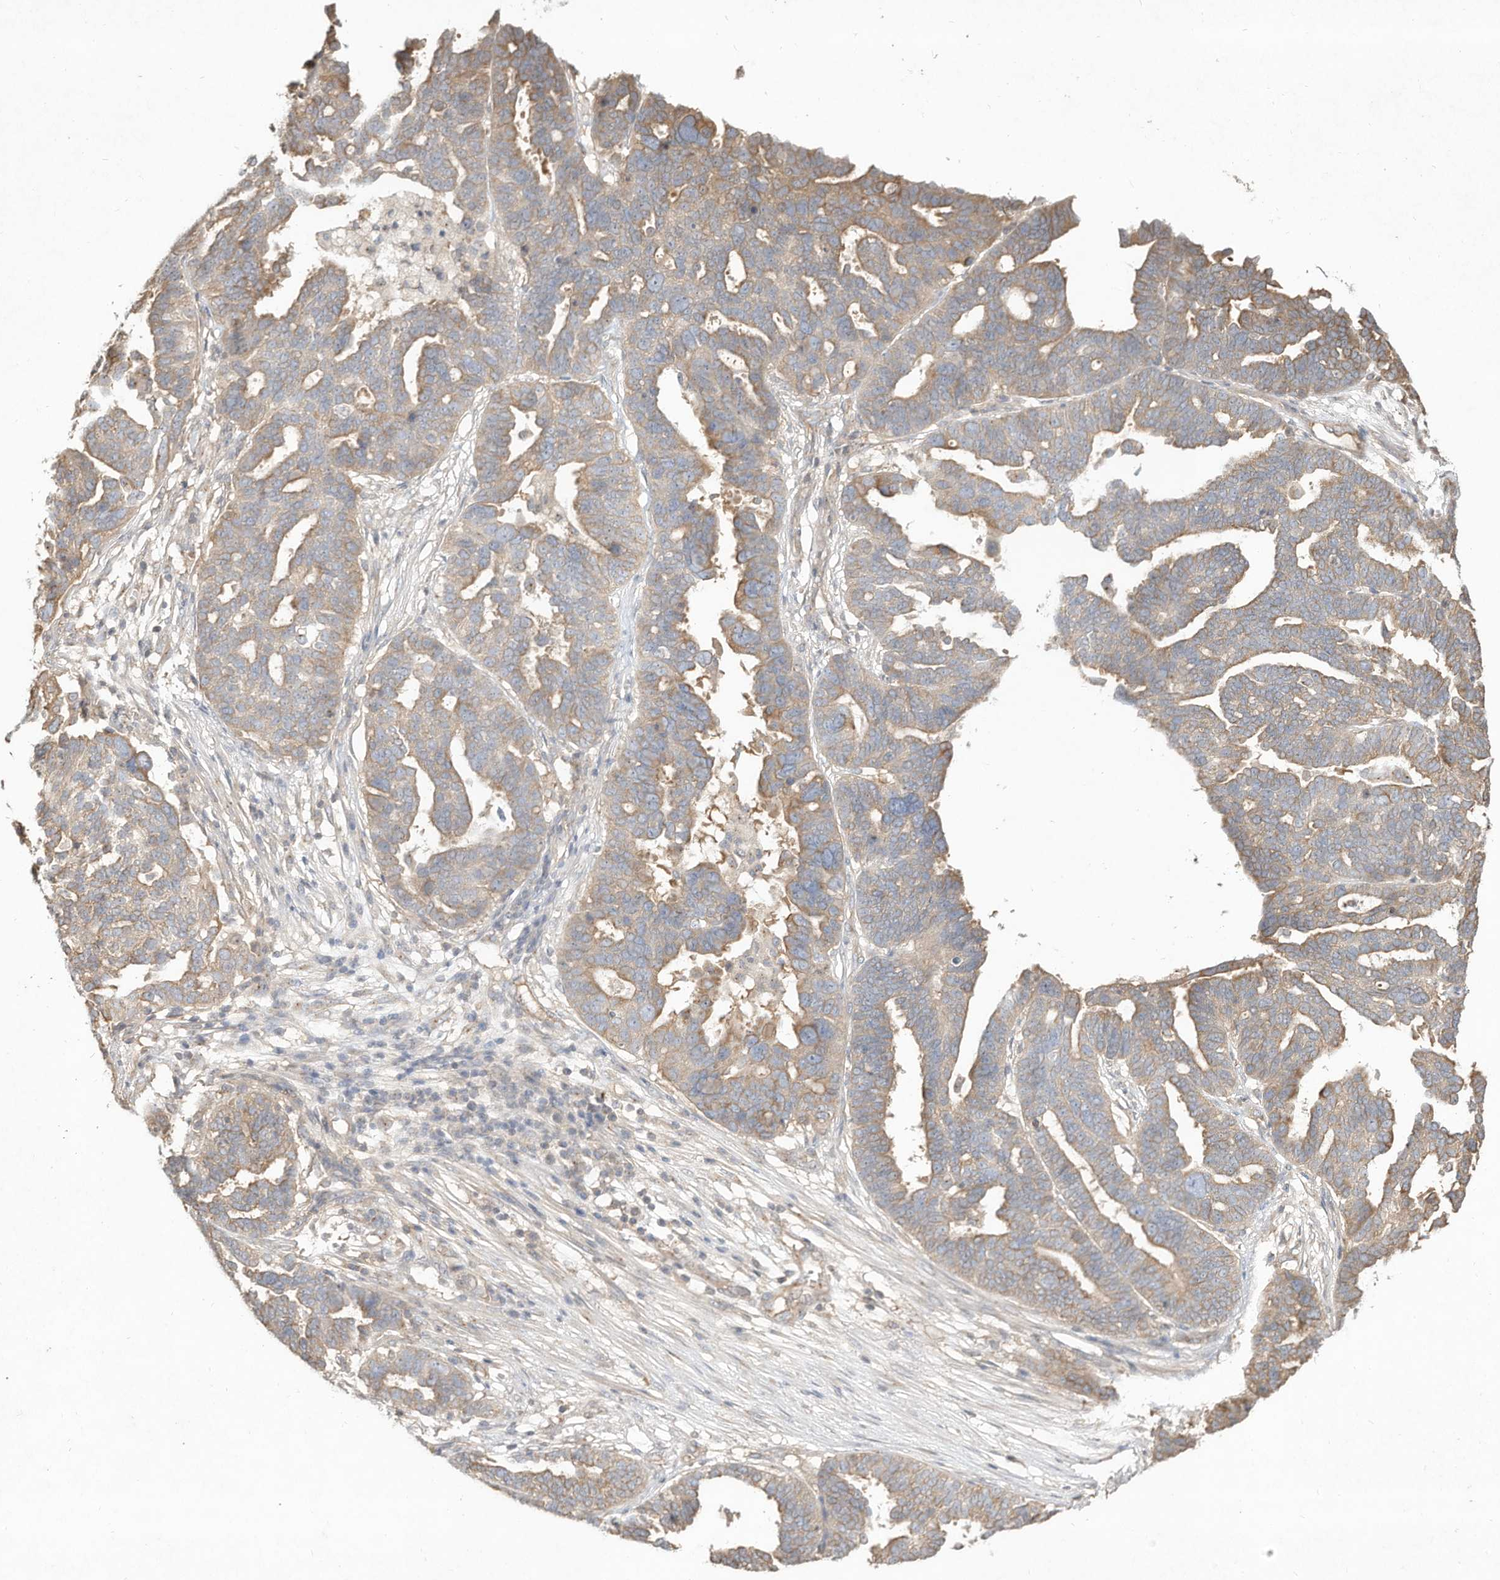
{"staining": {"intensity": "weak", "quantity": "25%-75%", "location": "cytoplasmic/membranous"}, "tissue": "ovarian cancer", "cell_type": "Tumor cells", "image_type": "cancer", "snomed": [{"axis": "morphology", "description": "Cystadenocarcinoma, serous, NOS"}, {"axis": "topography", "description": "Ovary"}], "caption": "Protein positivity by immunohistochemistry (IHC) reveals weak cytoplasmic/membranous positivity in about 25%-75% of tumor cells in ovarian cancer (serous cystadenocarcinoma).", "gene": "DYNC1I2", "patient": {"sex": "female", "age": 59}}